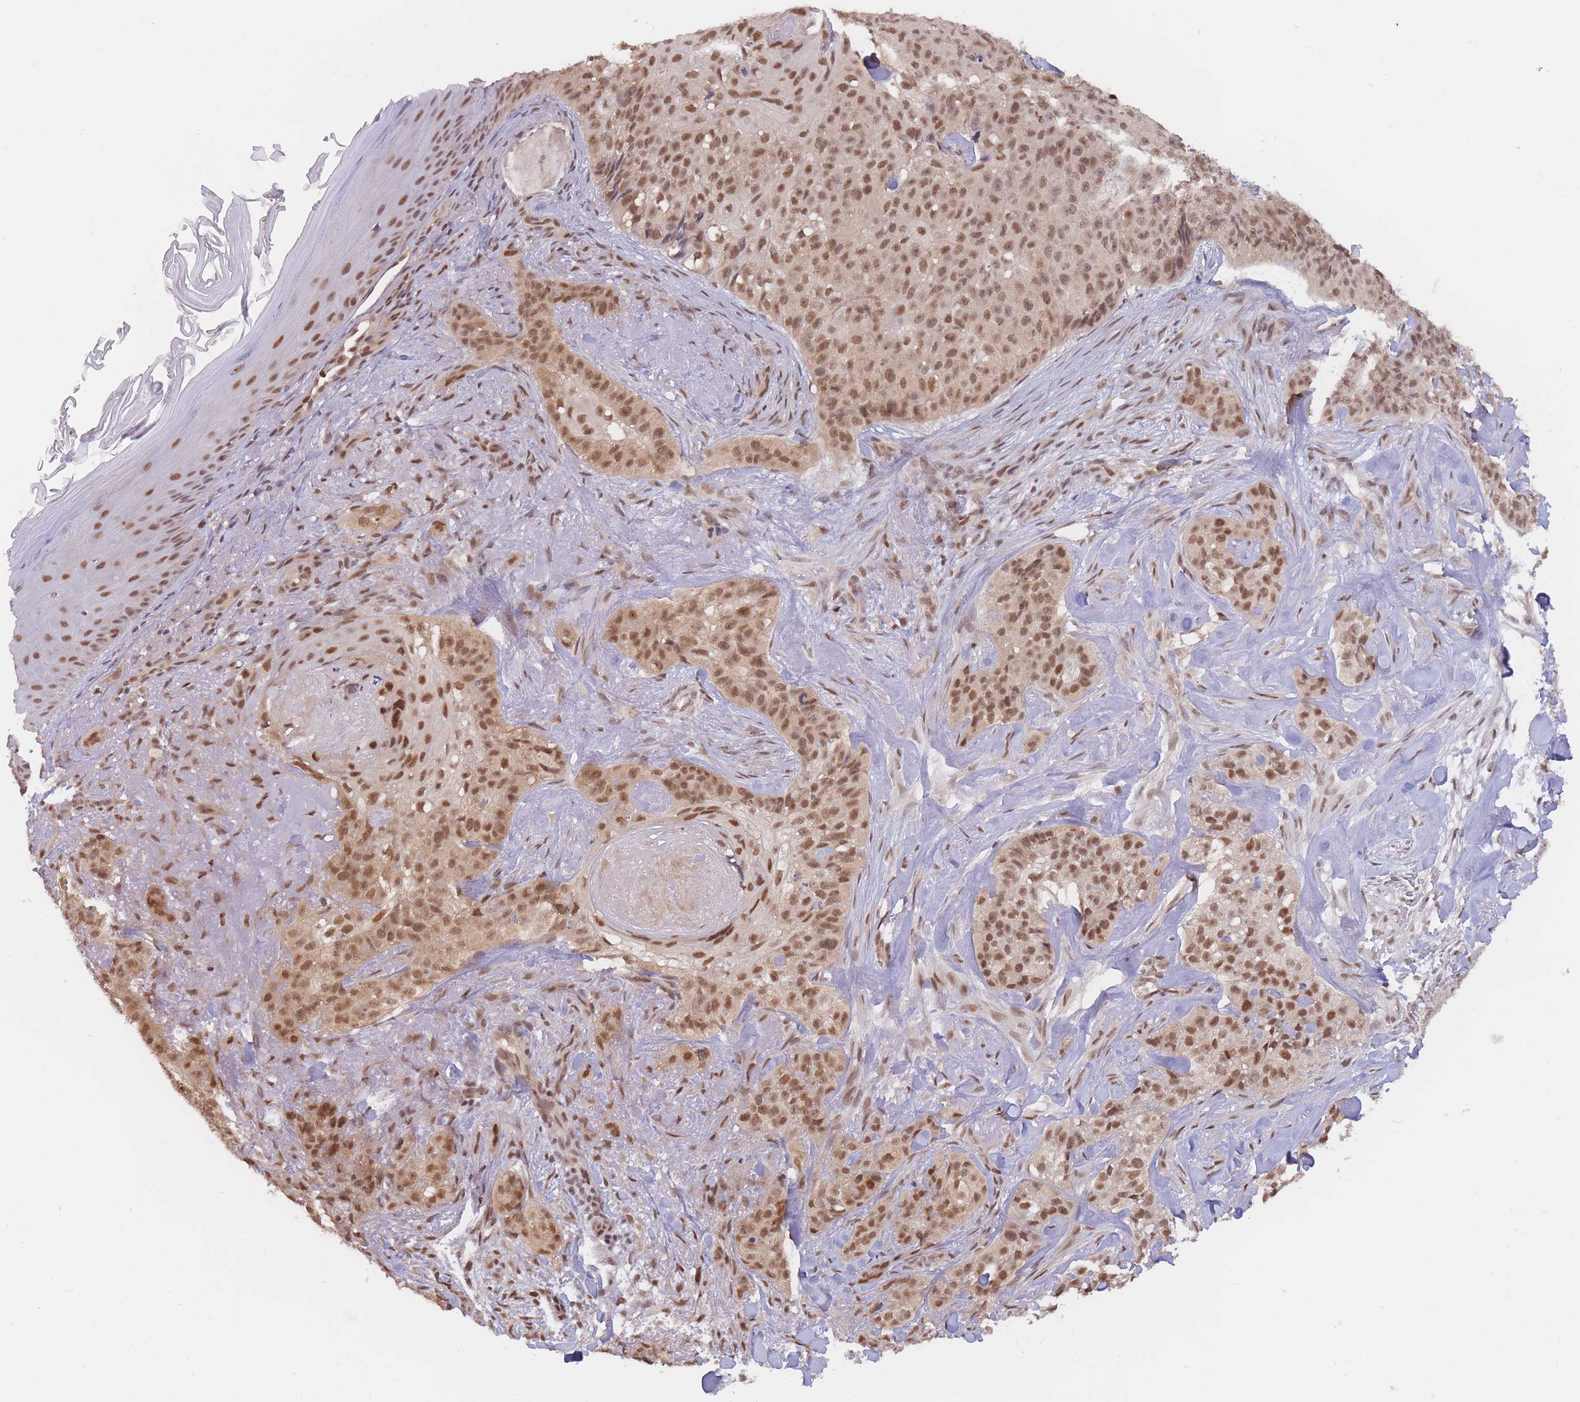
{"staining": {"intensity": "moderate", "quantity": ">75%", "location": "nuclear"}, "tissue": "skin cancer", "cell_type": "Tumor cells", "image_type": "cancer", "snomed": [{"axis": "morphology", "description": "Basal cell carcinoma"}, {"axis": "topography", "description": "Skin"}], "caption": "IHC staining of basal cell carcinoma (skin), which exhibits medium levels of moderate nuclear staining in approximately >75% of tumor cells indicating moderate nuclear protein staining. The staining was performed using DAB (3,3'-diaminobenzidine) (brown) for protein detection and nuclei were counterstained in hematoxylin (blue).", "gene": "SMAD9", "patient": {"sex": "female", "age": 92}}